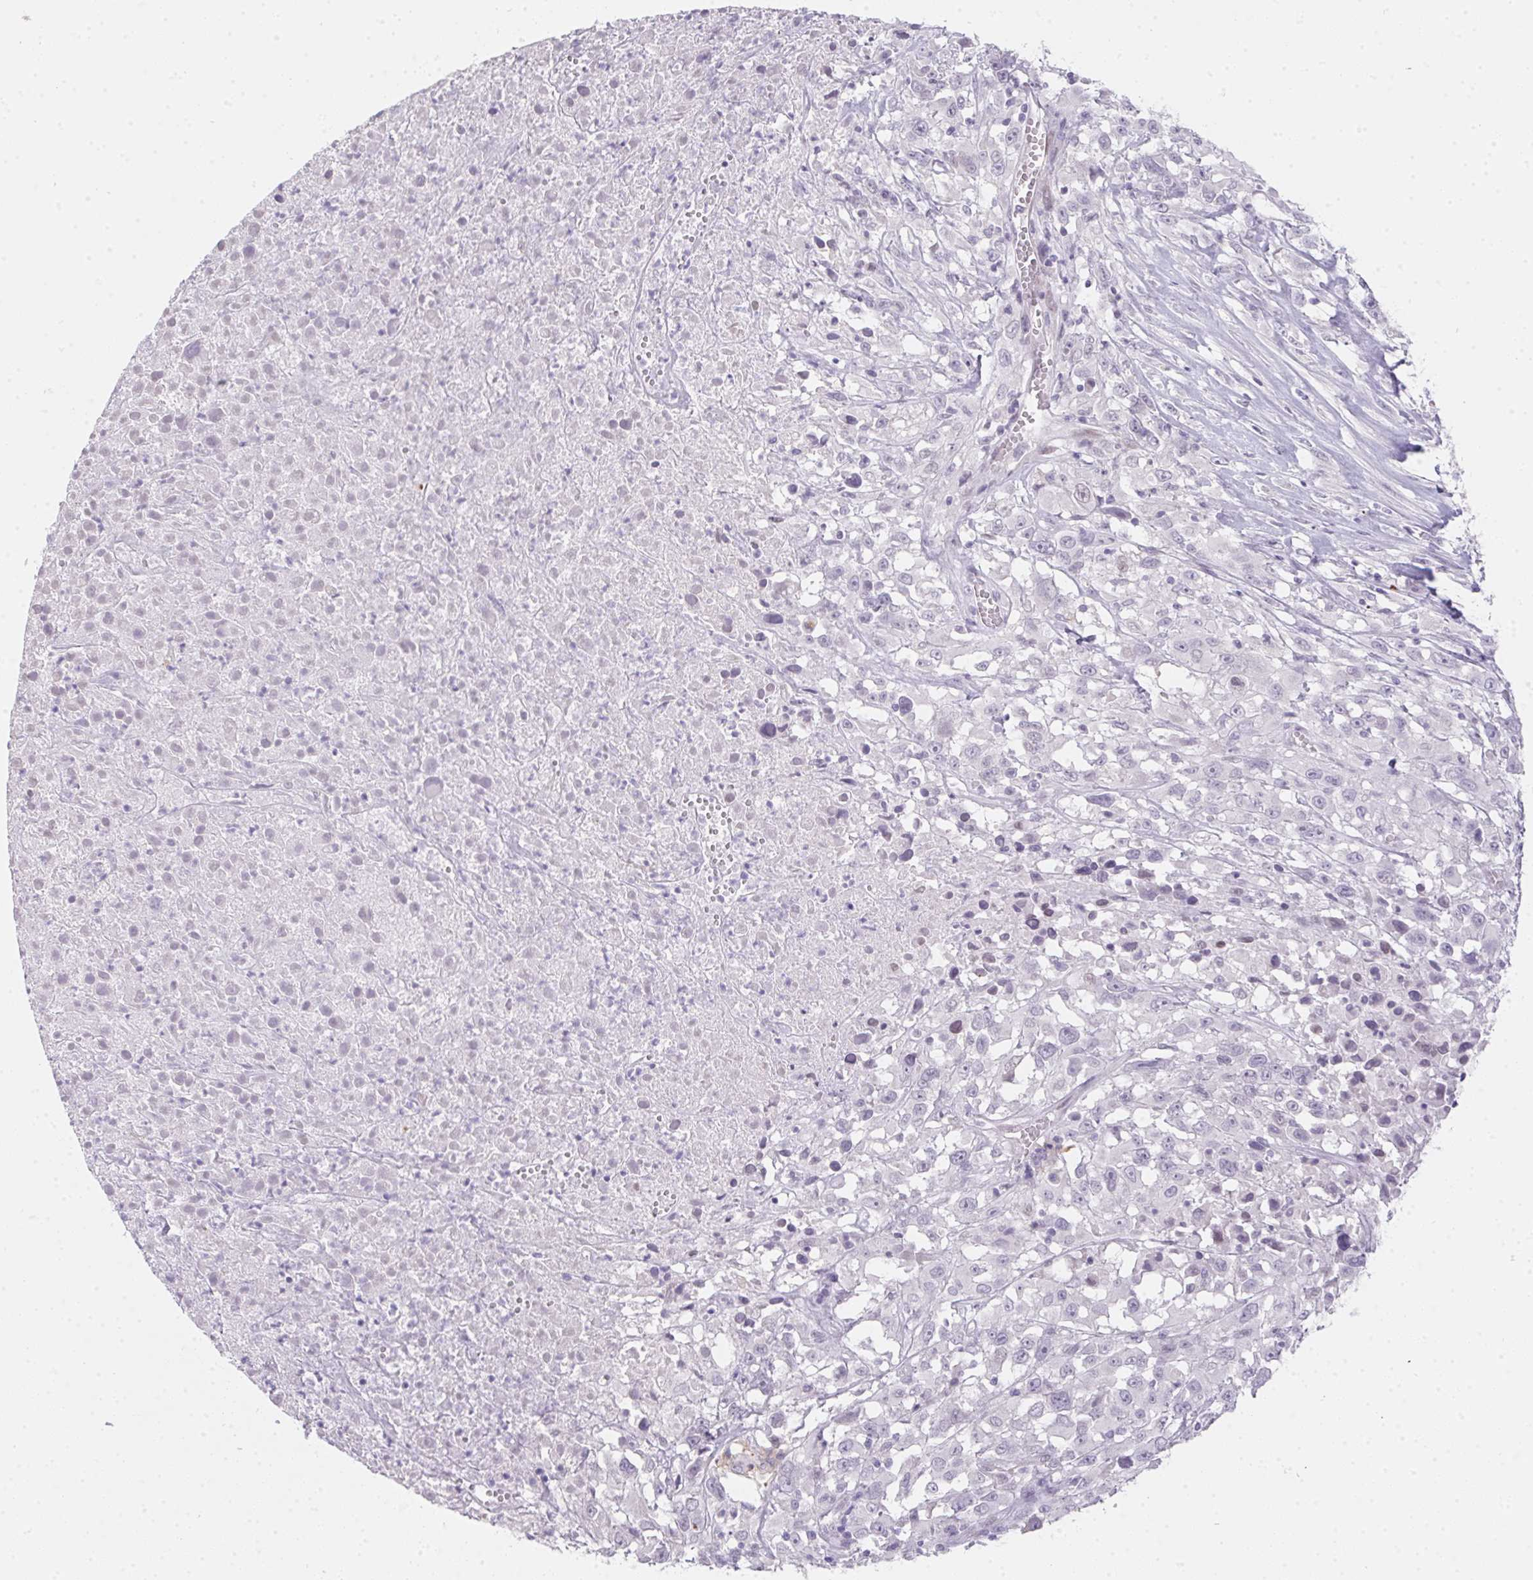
{"staining": {"intensity": "negative", "quantity": "none", "location": "none"}, "tissue": "melanoma", "cell_type": "Tumor cells", "image_type": "cancer", "snomed": [{"axis": "morphology", "description": "Malignant melanoma, Metastatic site"}, {"axis": "topography", "description": "Soft tissue"}], "caption": "Tumor cells are negative for protein expression in human melanoma. (Stains: DAB (3,3'-diaminobenzidine) immunohistochemistry with hematoxylin counter stain, Microscopy: brightfield microscopy at high magnification).", "gene": "MORC1", "patient": {"sex": "male", "age": 50}}